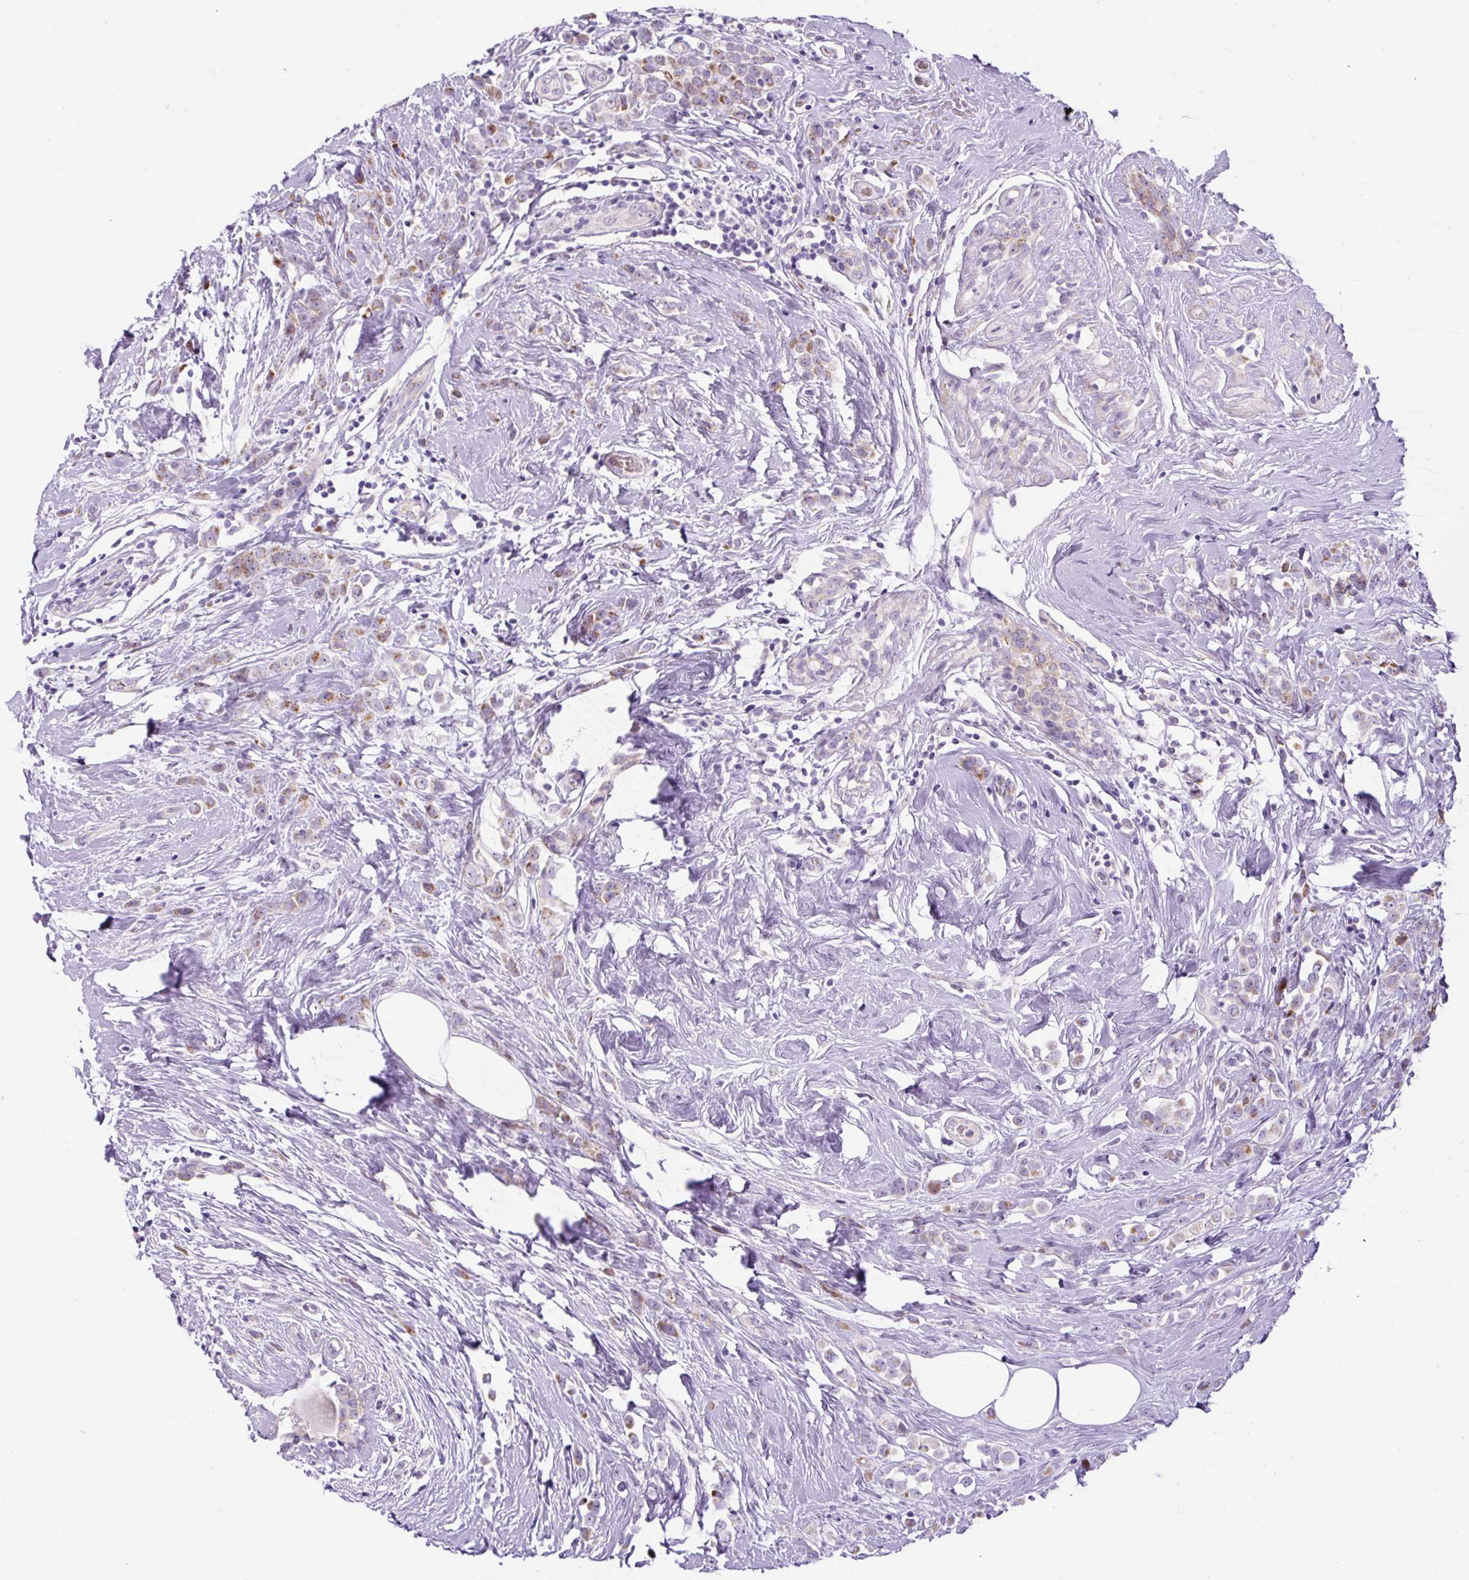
{"staining": {"intensity": "moderate", "quantity": "25%-75%", "location": "cytoplasmic/membranous"}, "tissue": "breast cancer", "cell_type": "Tumor cells", "image_type": "cancer", "snomed": [{"axis": "morphology", "description": "Duct carcinoma"}, {"axis": "topography", "description": "Breast"}], "caption": "Immunohistochemistry (IHC) (DAB (3,3'-diaminobenzidine)) staining of breast cancer (infiltrating ductal carcinoma) exhibits moderate cytoplasmic/membranous protein positivity in about 25%-75% of tumor cells. (Stains: DAB (3,3'-diaminobenzidine) in brown, nuclei in blue, Microscopy: brightfield microscopy at high magnification).", "gene": "ZNF596", "patient": {"sex": "female", "age": 80}}